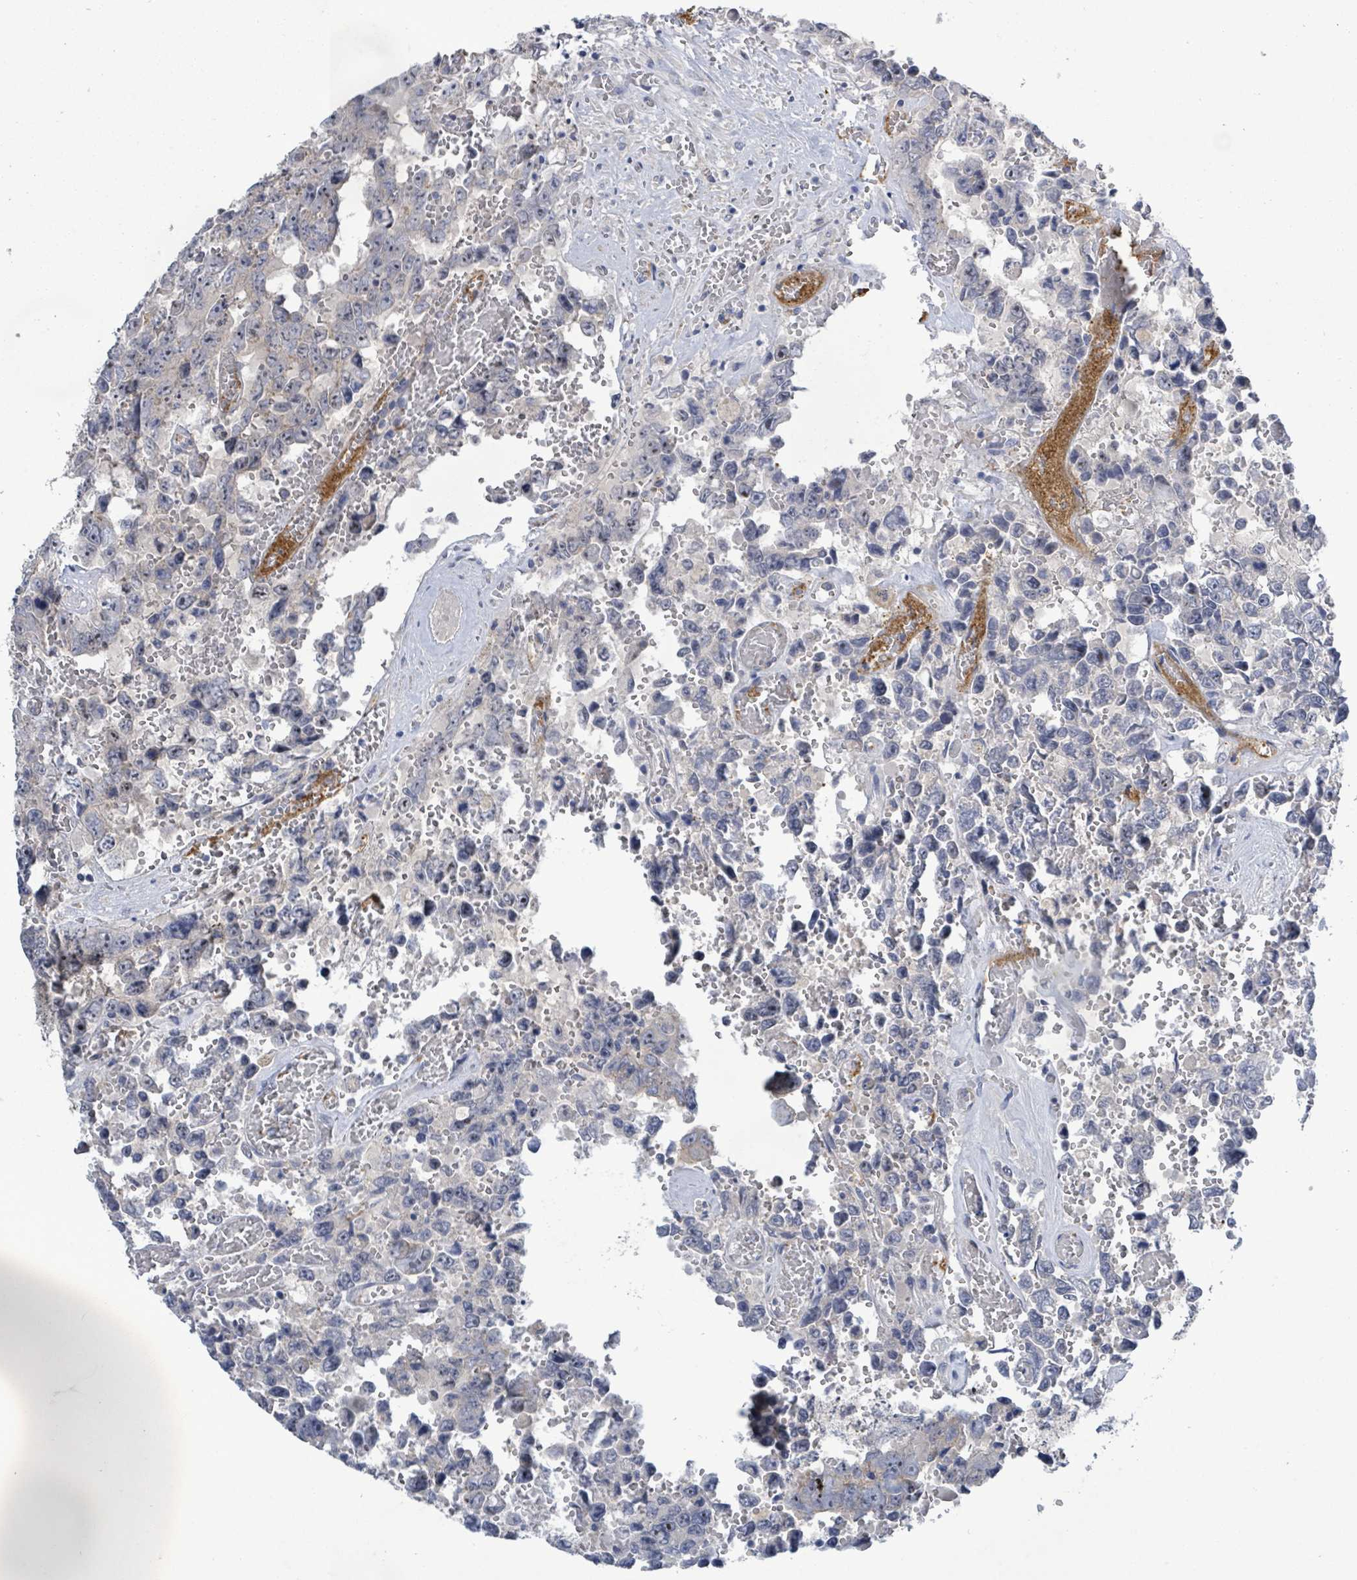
{"staining": {"intensity": "weak", "quantity": "25%-75%", "location": "nuclear"}, "tissue": "testis cancer", "cell_type": "Tumor cells", "image_type": "cancer", "snomed": [{"axis": "morphology", "description": "Normal tissue, NOS"}, {"axis": "morphology", "description": "Carcinoma, Embryonal, NOS"}, {"axis": "topography", "description": "Testis"}, {"axis": "topography", "description": "Epididymis"}], "caption": "Protein analysis of embryonal carcinoma (testis) tissue displays weak nuclear staining in approximately 25%-75% of tumor cells. (DAB (3,3'-diaminobenzidine) IHC with brightfield microscopy, high magnification).", "gene": "KRAS", "patient": {"sex": "male", "age": 25}}